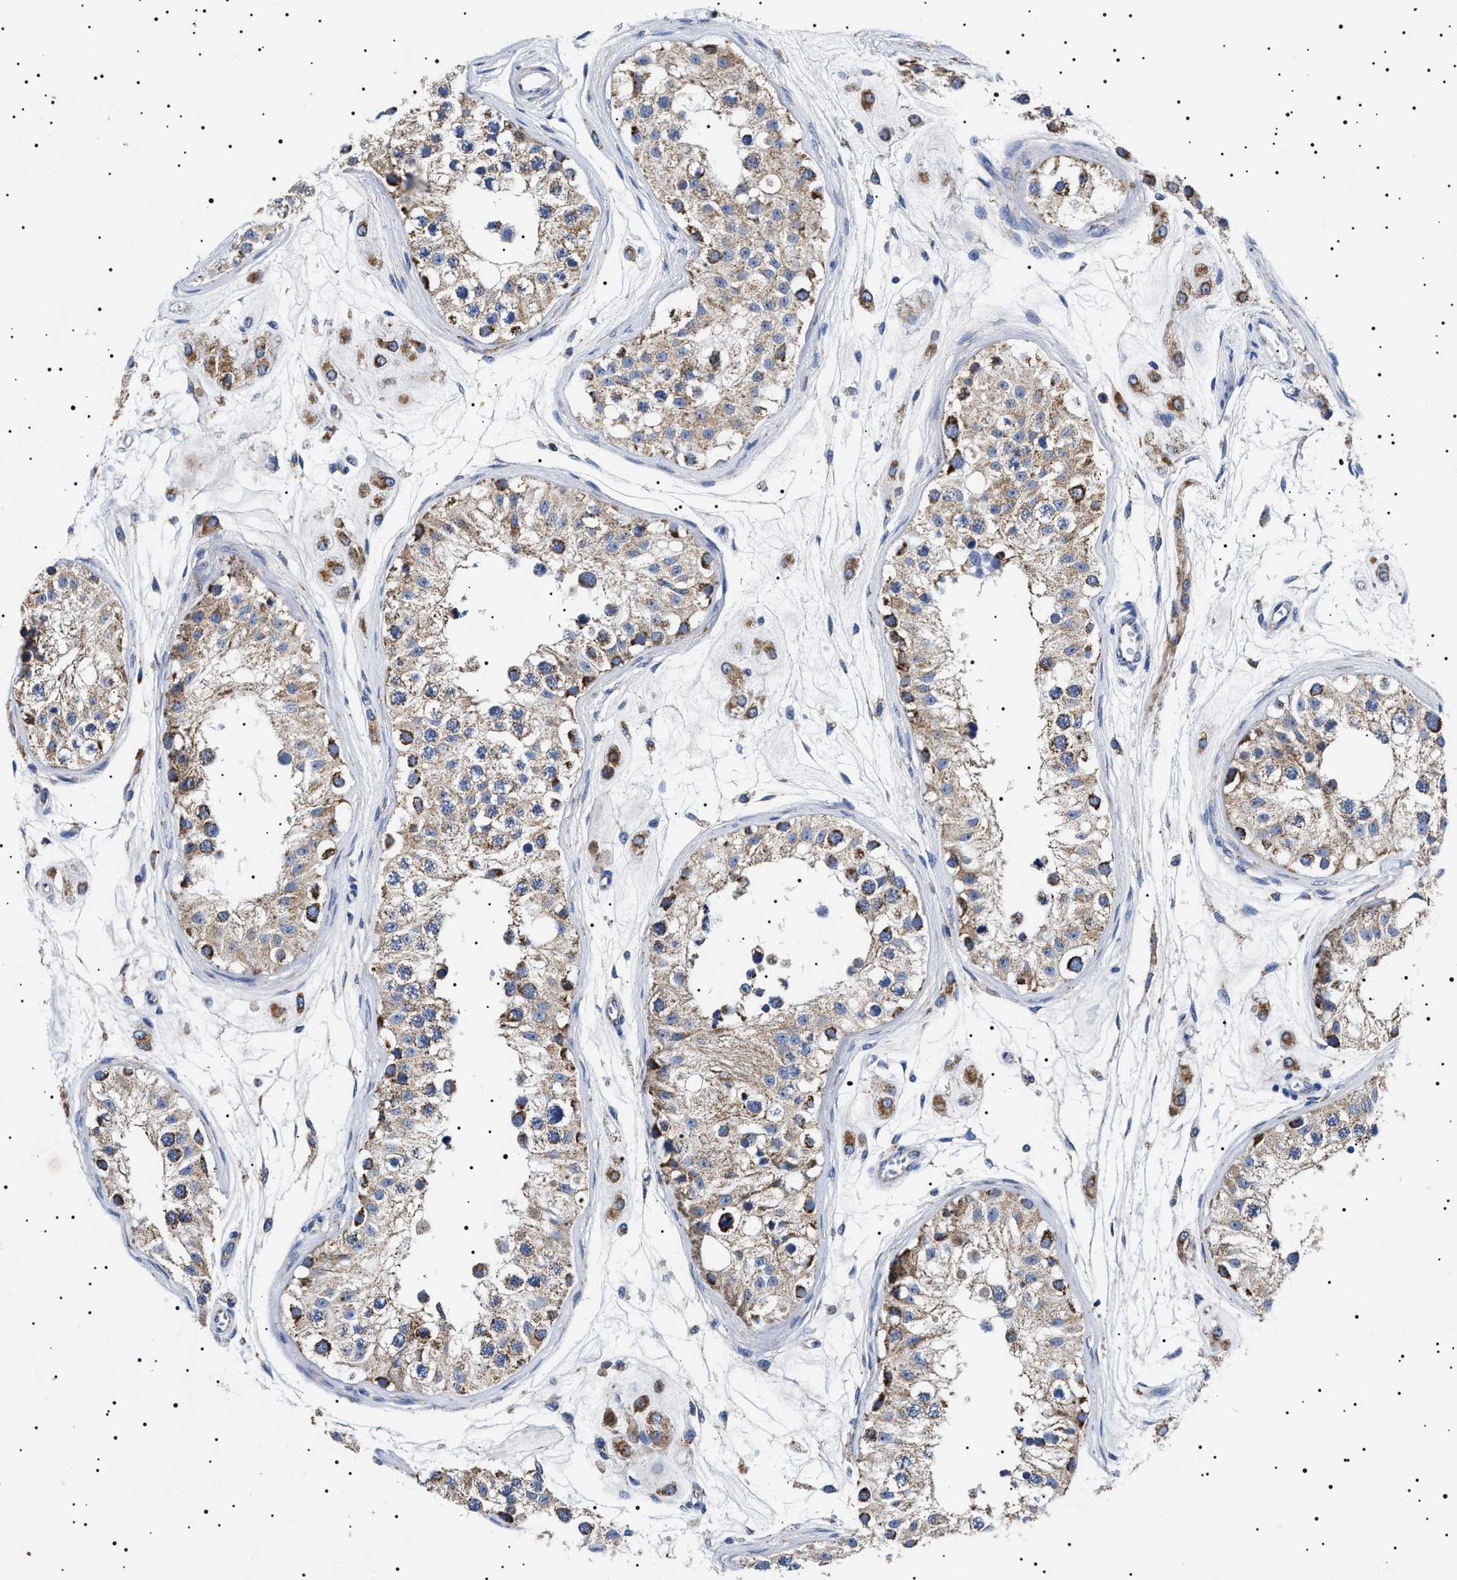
{"staining": {"intensity": "strong", "quantity": "25%-75%", "location": "cytoplasmic/membranous"}, "tissue": "testis", "cell_type": "Cells in seminiferous ducts", "image_type": "normal", "snomed": [{"axis": "morphology", "description": "Normal tissue, NOS"}, {"axis": "morphology", "description": "Adenocarcinoma, metastatic, NOS"}, {"axis": "topography", "description": "Testis"}], "caption": "An immunohistochemistry (IHC) histopathology image of normal tissue is shown. Protein staining in brown highlights strong cytoplasmic/membranous positivity in testis within cells in seminiferous ducts. (brown staining indicates protein expression, while blue staining denotes nuclei).", "gene": "CHRDL2", "patient": {"sex": "male", "age": 26}}